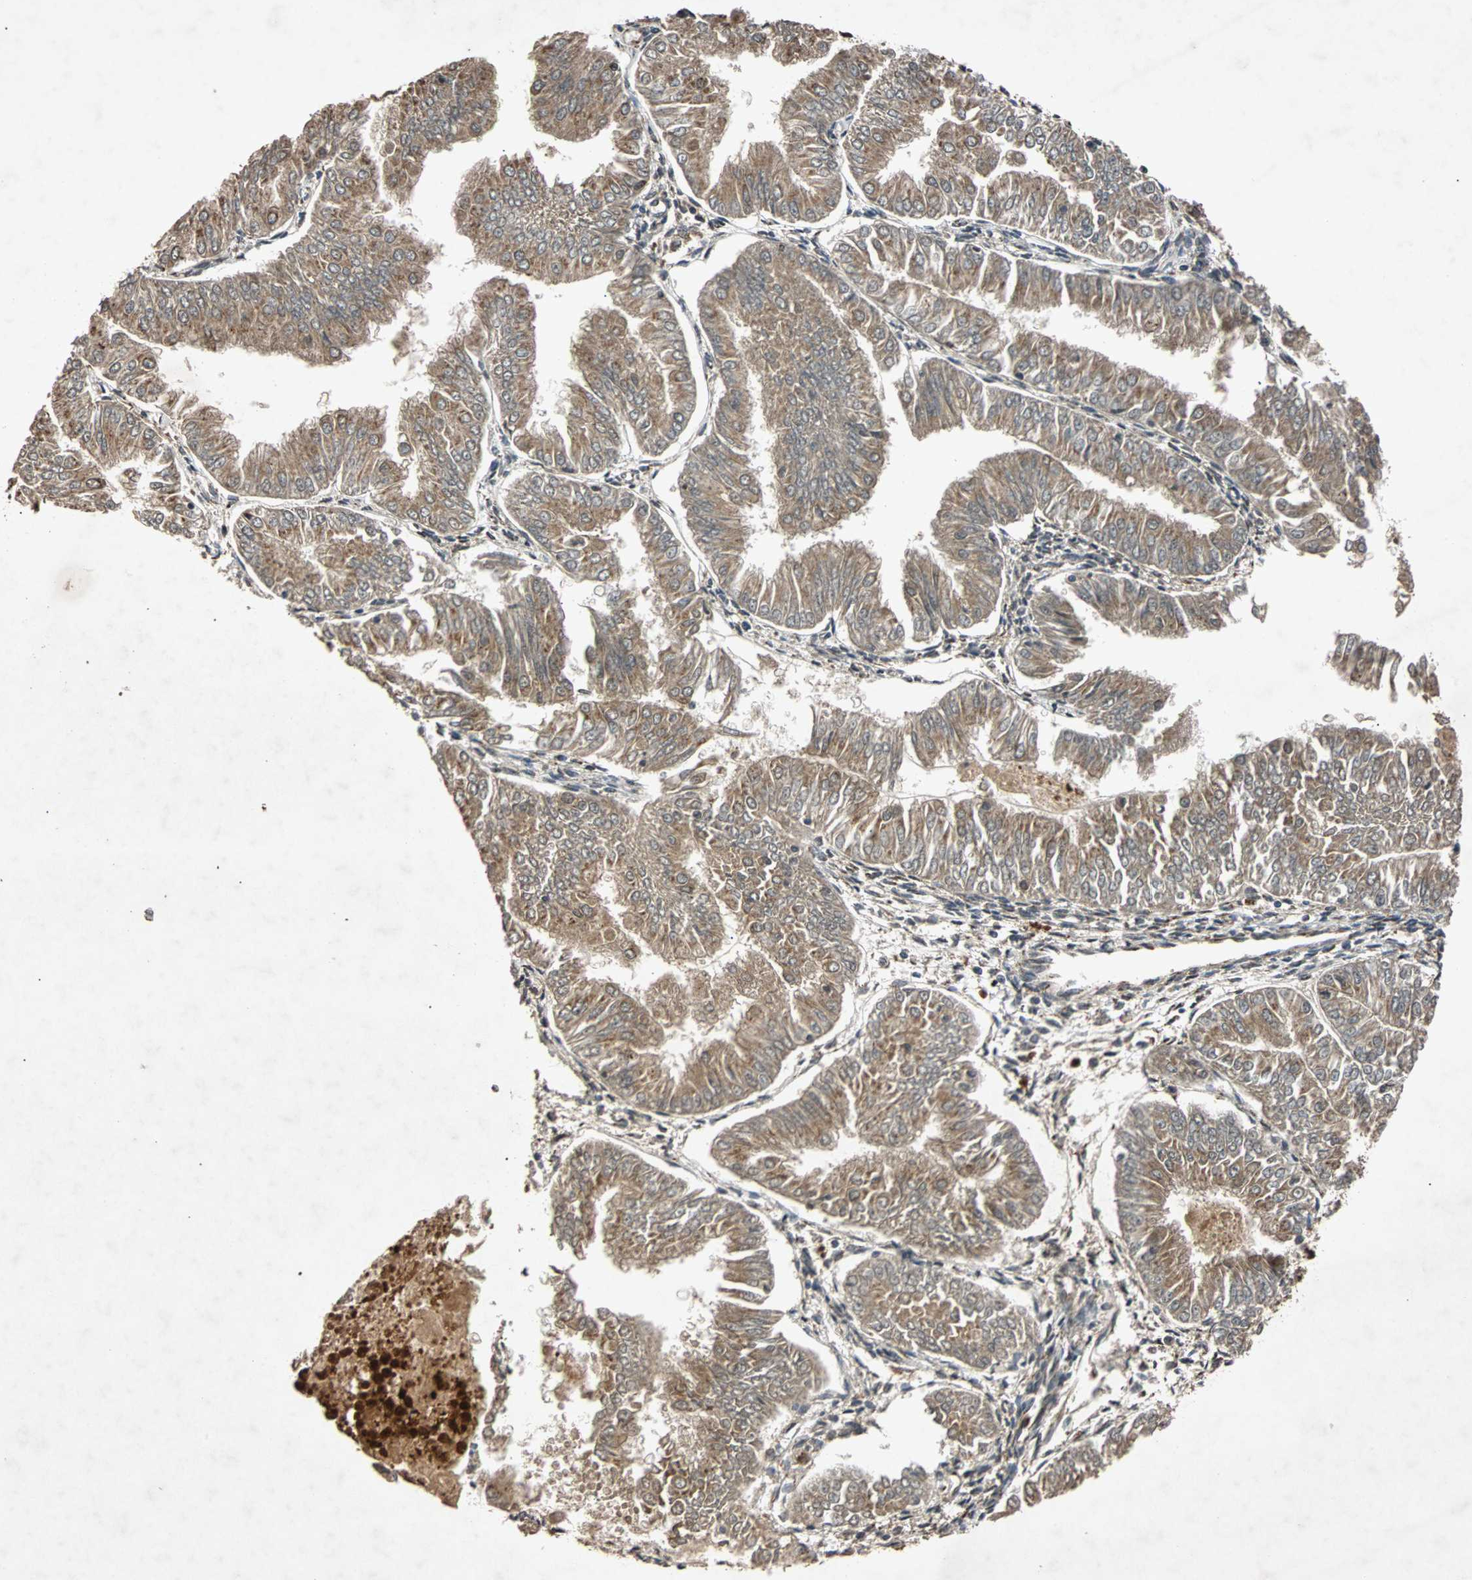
{"staining": {"intensity": "moderate", "quantity": ">75%", "location": "cytoplasmic/membranous"}, "tissue": "endometrial cancer", "cell_type": "Tumor cells", "image_type": "cancer", "snomed": [{"axis": "morphology", "description": "Adenocarcinoma, NOS"}, {"axis": "topography", "description": "Endometrium"}], "caption": "A medium amount of moderate cytoplasmic/membranous expression is identified in about >75% of tumor cells in endometrial cancer (adenocarcinoma) tissue.", "gene": "USP31", "patient": {"sex": "female", "age": 53}}